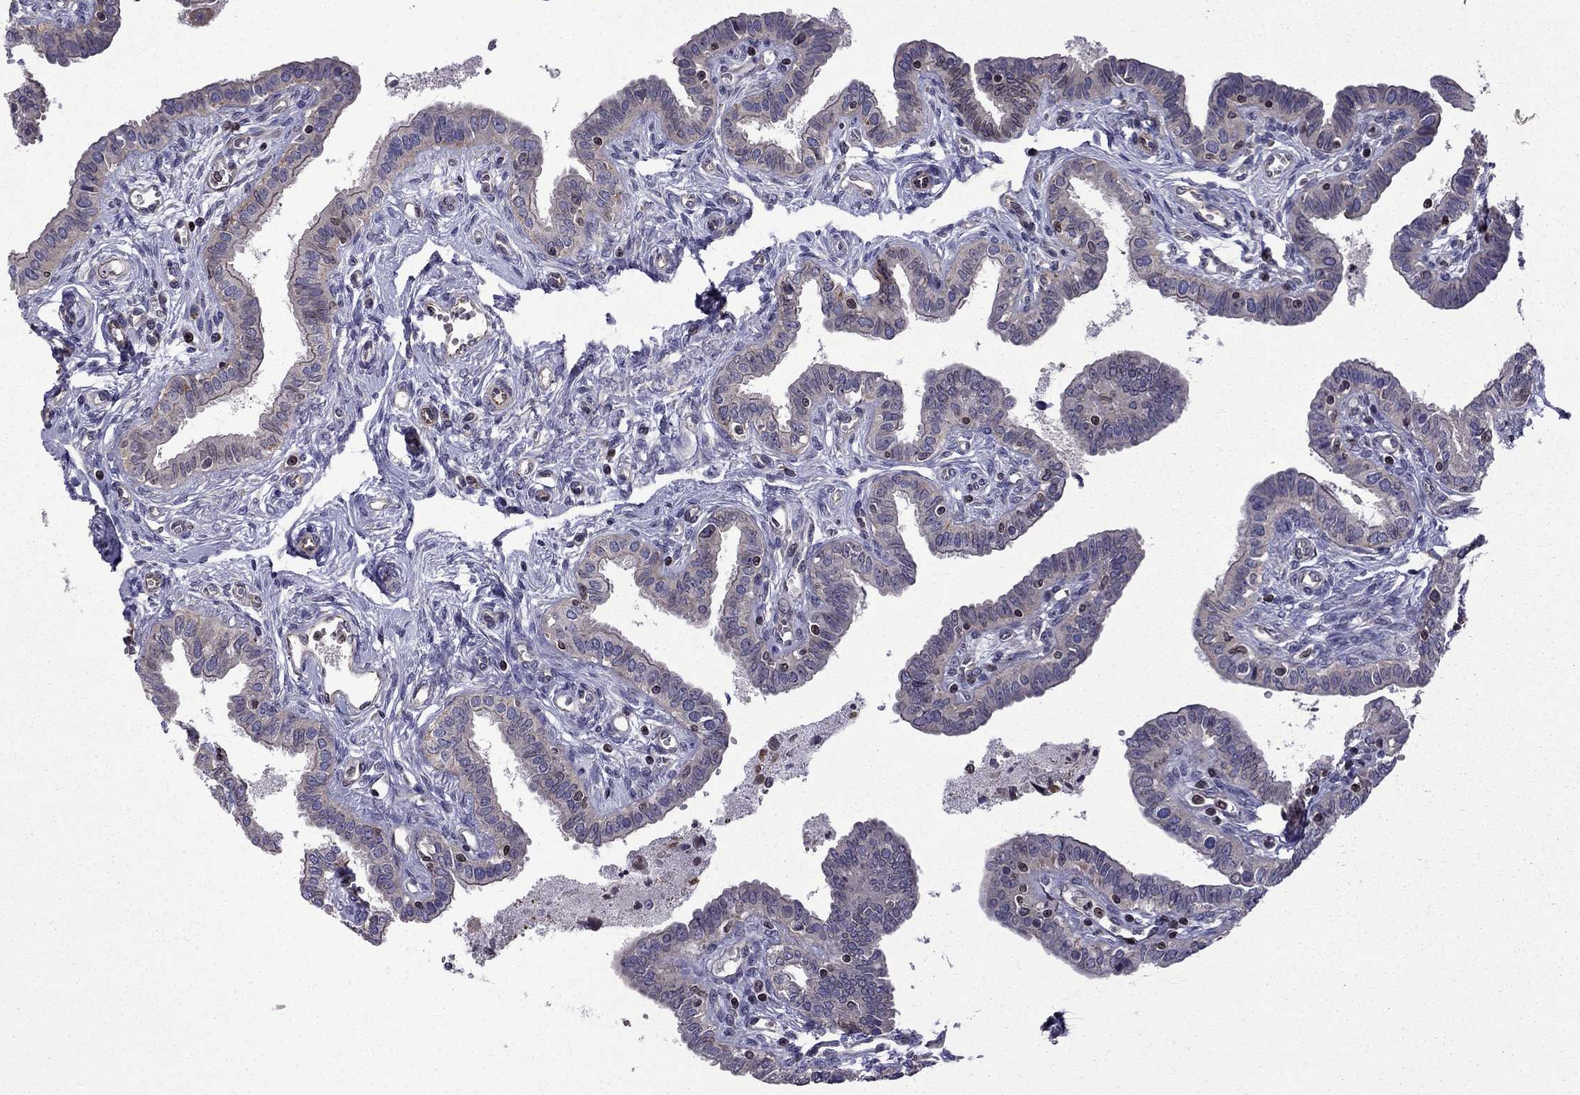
{"staining": {"intensity": "weak", "quantity": ">75%", "location": "cytoplasmic/membranous"}, "tissue": "fallopian tube", "cell_type": "Glandular cells", "image_type": "normal", "snomed": [{"axis": "morphology", "description": "Normal tissue, NOS"}, {"axis": "morphology", "description": "Carcinoma, endometroid"}, {"axis": "topography", "description": "Fallopian tube"}, {"axis": "topography", "description": "Ovary"}], "caption": "Immunohistochemical staining of normal human fallopian tube exhibits >75% levels of weak cytoplasmic/membranous protein positivity in approximately >75% of glandular cells.", "gene": "CDC42BPA", "patient": {"sex": "female", "age": 42}}